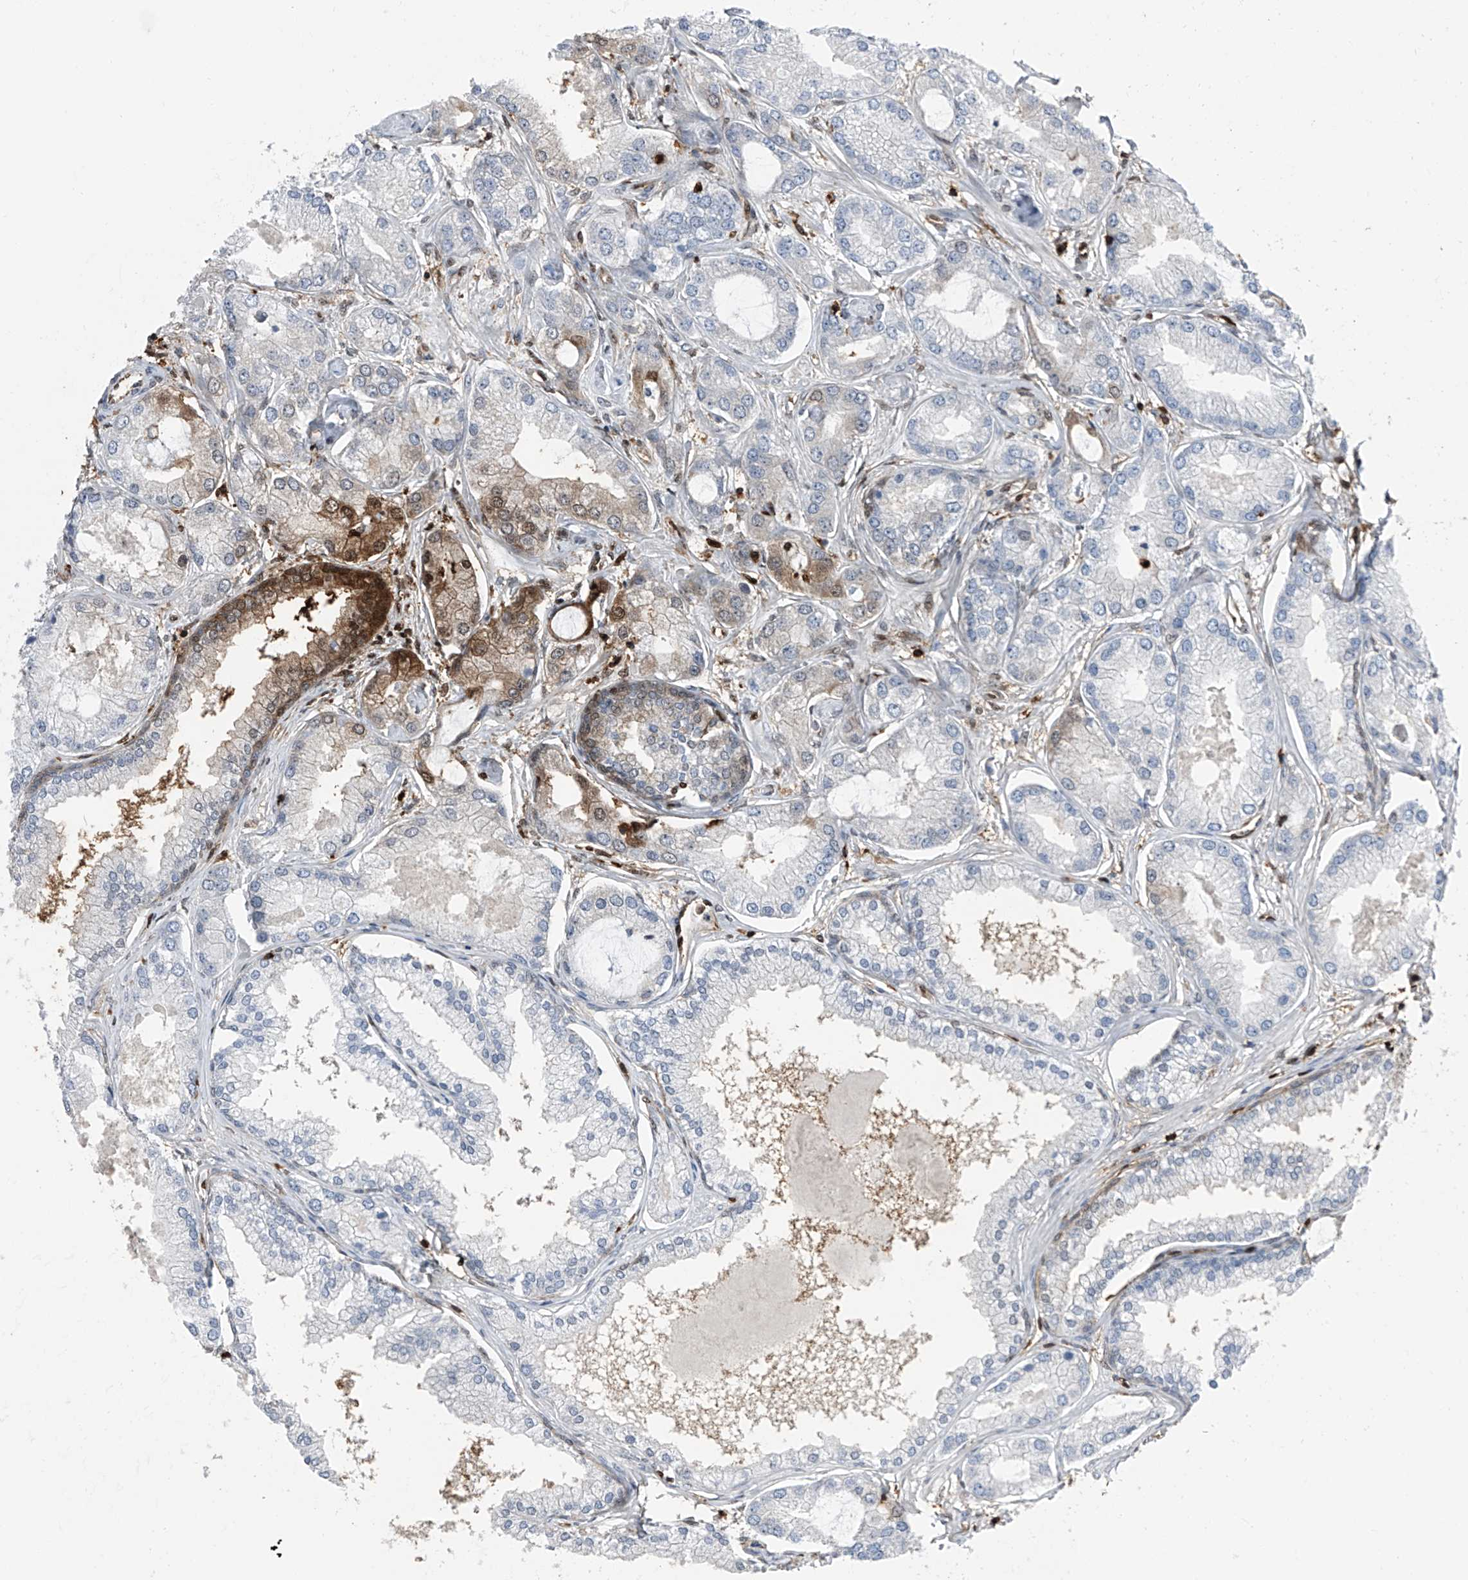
{"staining": {"intensity": "negative", "quantity": "none", "location": "none"}, "tissue": "prostate cancer", "cell_type": "Tumor cells", "image_type": "cancer", "snomed": [{"axis": "morphology", "description": "Adenocarcinoma, Low grade"}, {"axis": "topography", "description": "Prostate"}], "caption": "An image of prostate cancer stained for a protein displays no brown staining in tumor cells. The staining is performed using DAB (3,3'-diaminobenzidine) brown chromogen with nuclei counter-stained in using hematoxylin.", "gene": "PSMB10", "patient": {"sex": "male", "age": 62}}